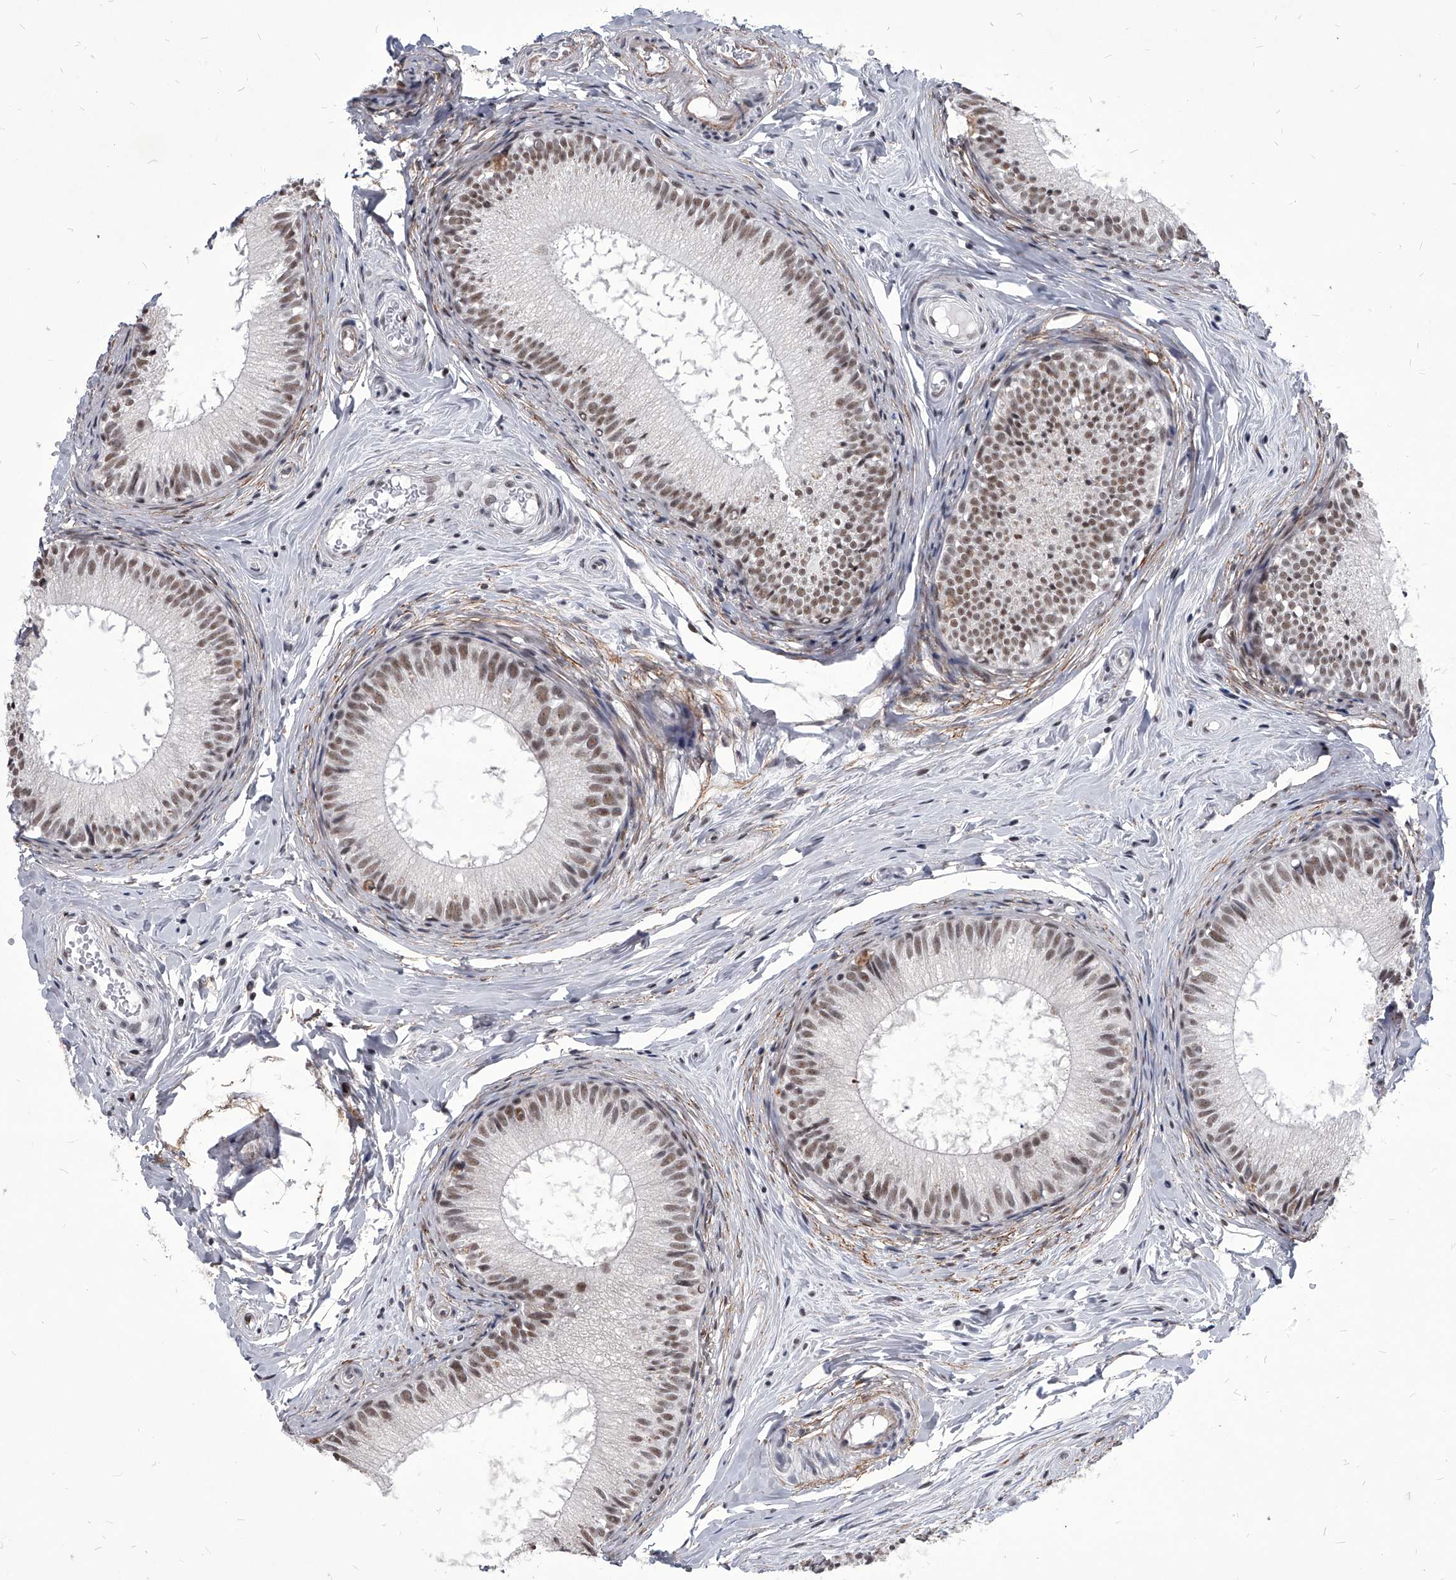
{"staining": {"intensity": "moderate", "quantity": "25%-75%", "location": "nuclear"}, "tissue": "epididymis", "cell_type": "Glandular cells", "image_type": "normal", "snomed": [{"axis": "morphology", "description": "Normal tissue, NOS"}, {"axis": "topography", "description": "Epididymis"}], "caption": "Brown immunohistochemical staining in normal human epididymis exhibits moderate nuclear staining in about 25%-75% of glandular cells.", "gene": "PPIL4", "patient": {"sex": "male", "age": 34}}